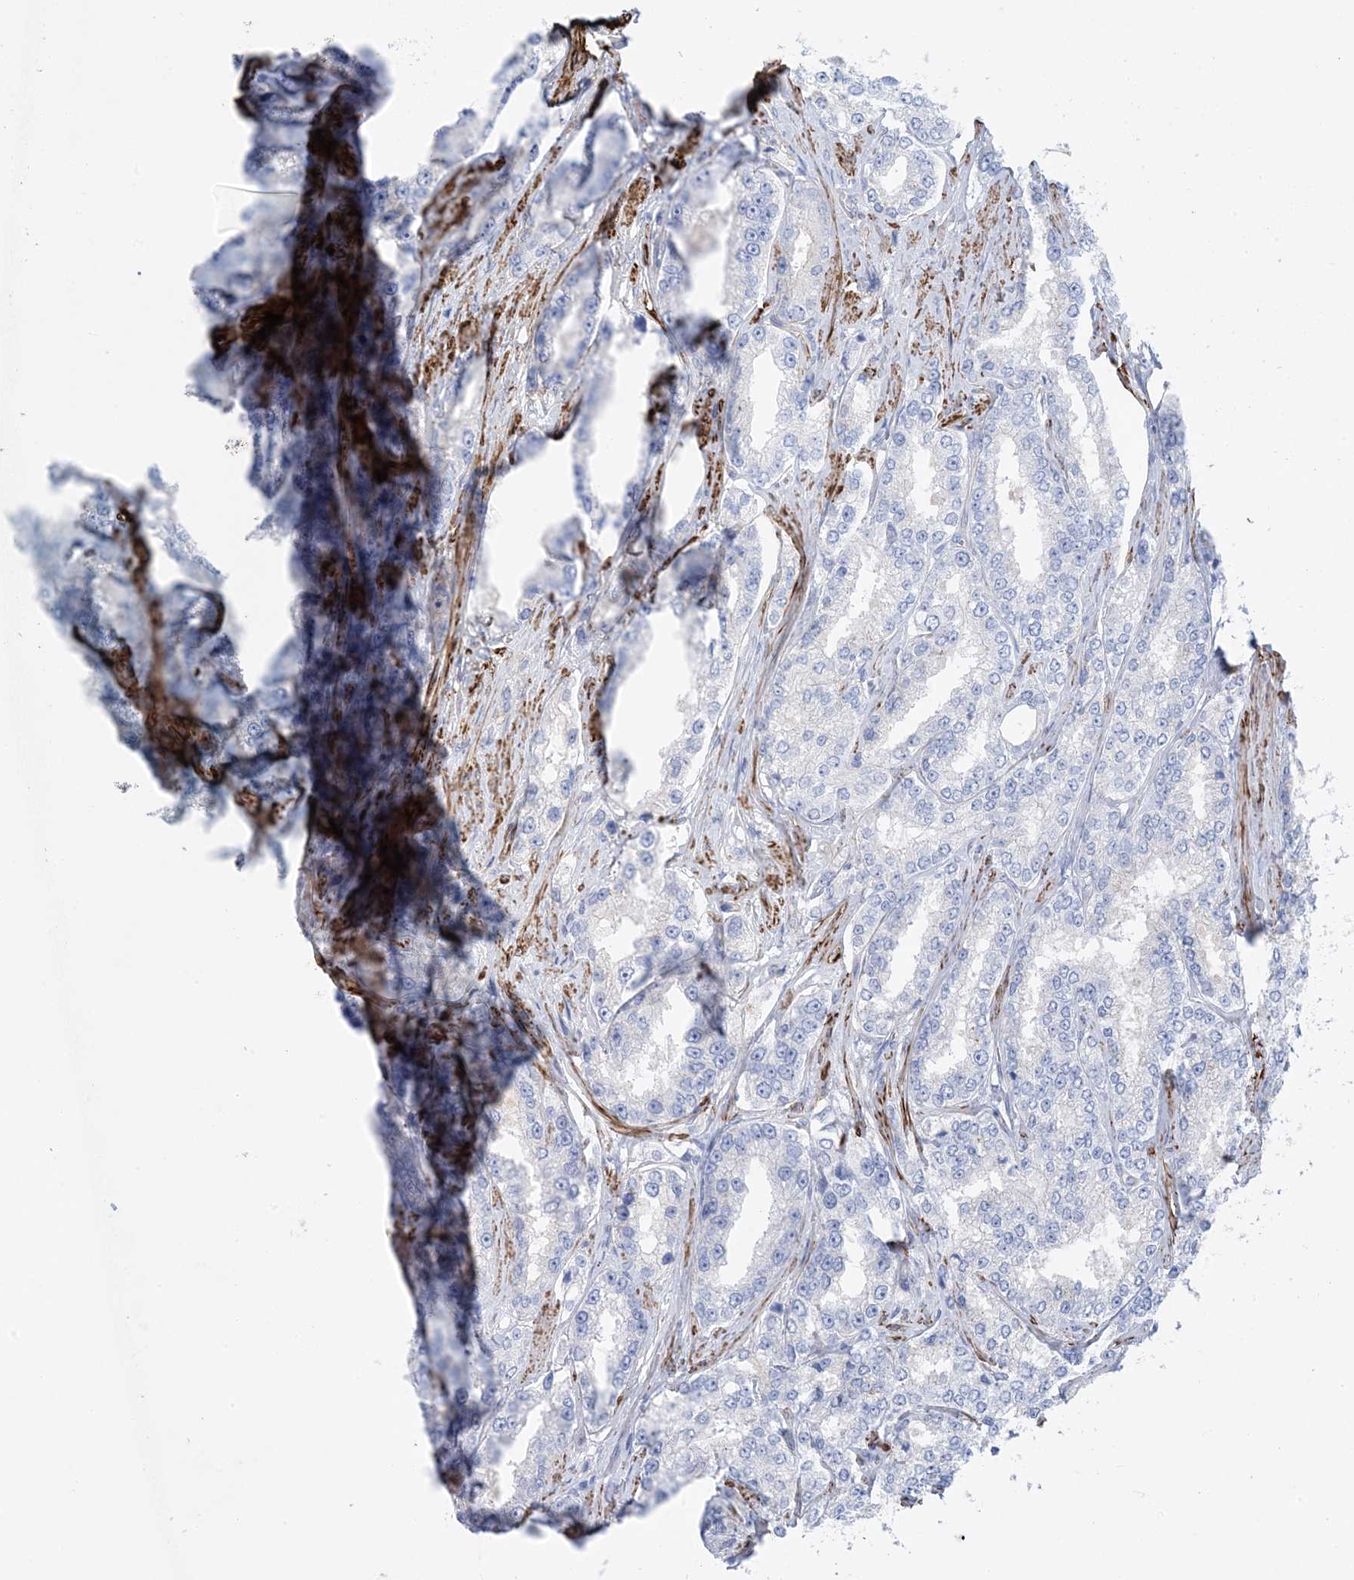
{"staining": {"intensity": "negative", "quantity": "none", "location": "none"}, "tissue": "prostate cancer", "cell_type": "Tumor cells", "image_type": "cancer", "snomed": [{"axis": "morphology", "description": "Normal tissue, NOS"}, {"axis": "morphology", "description": "Adenocarcinoma, High grade"}, {"axis": "topography", "description": "Prostate"}], "caption": "High power microscopy image of an IHC micrograph of high-grade adenocarcinoma (prostate), revealing no significant expression in tumor cells.", "gene": "SHANK1", "patient": {"sex": "male", "age": 83}}